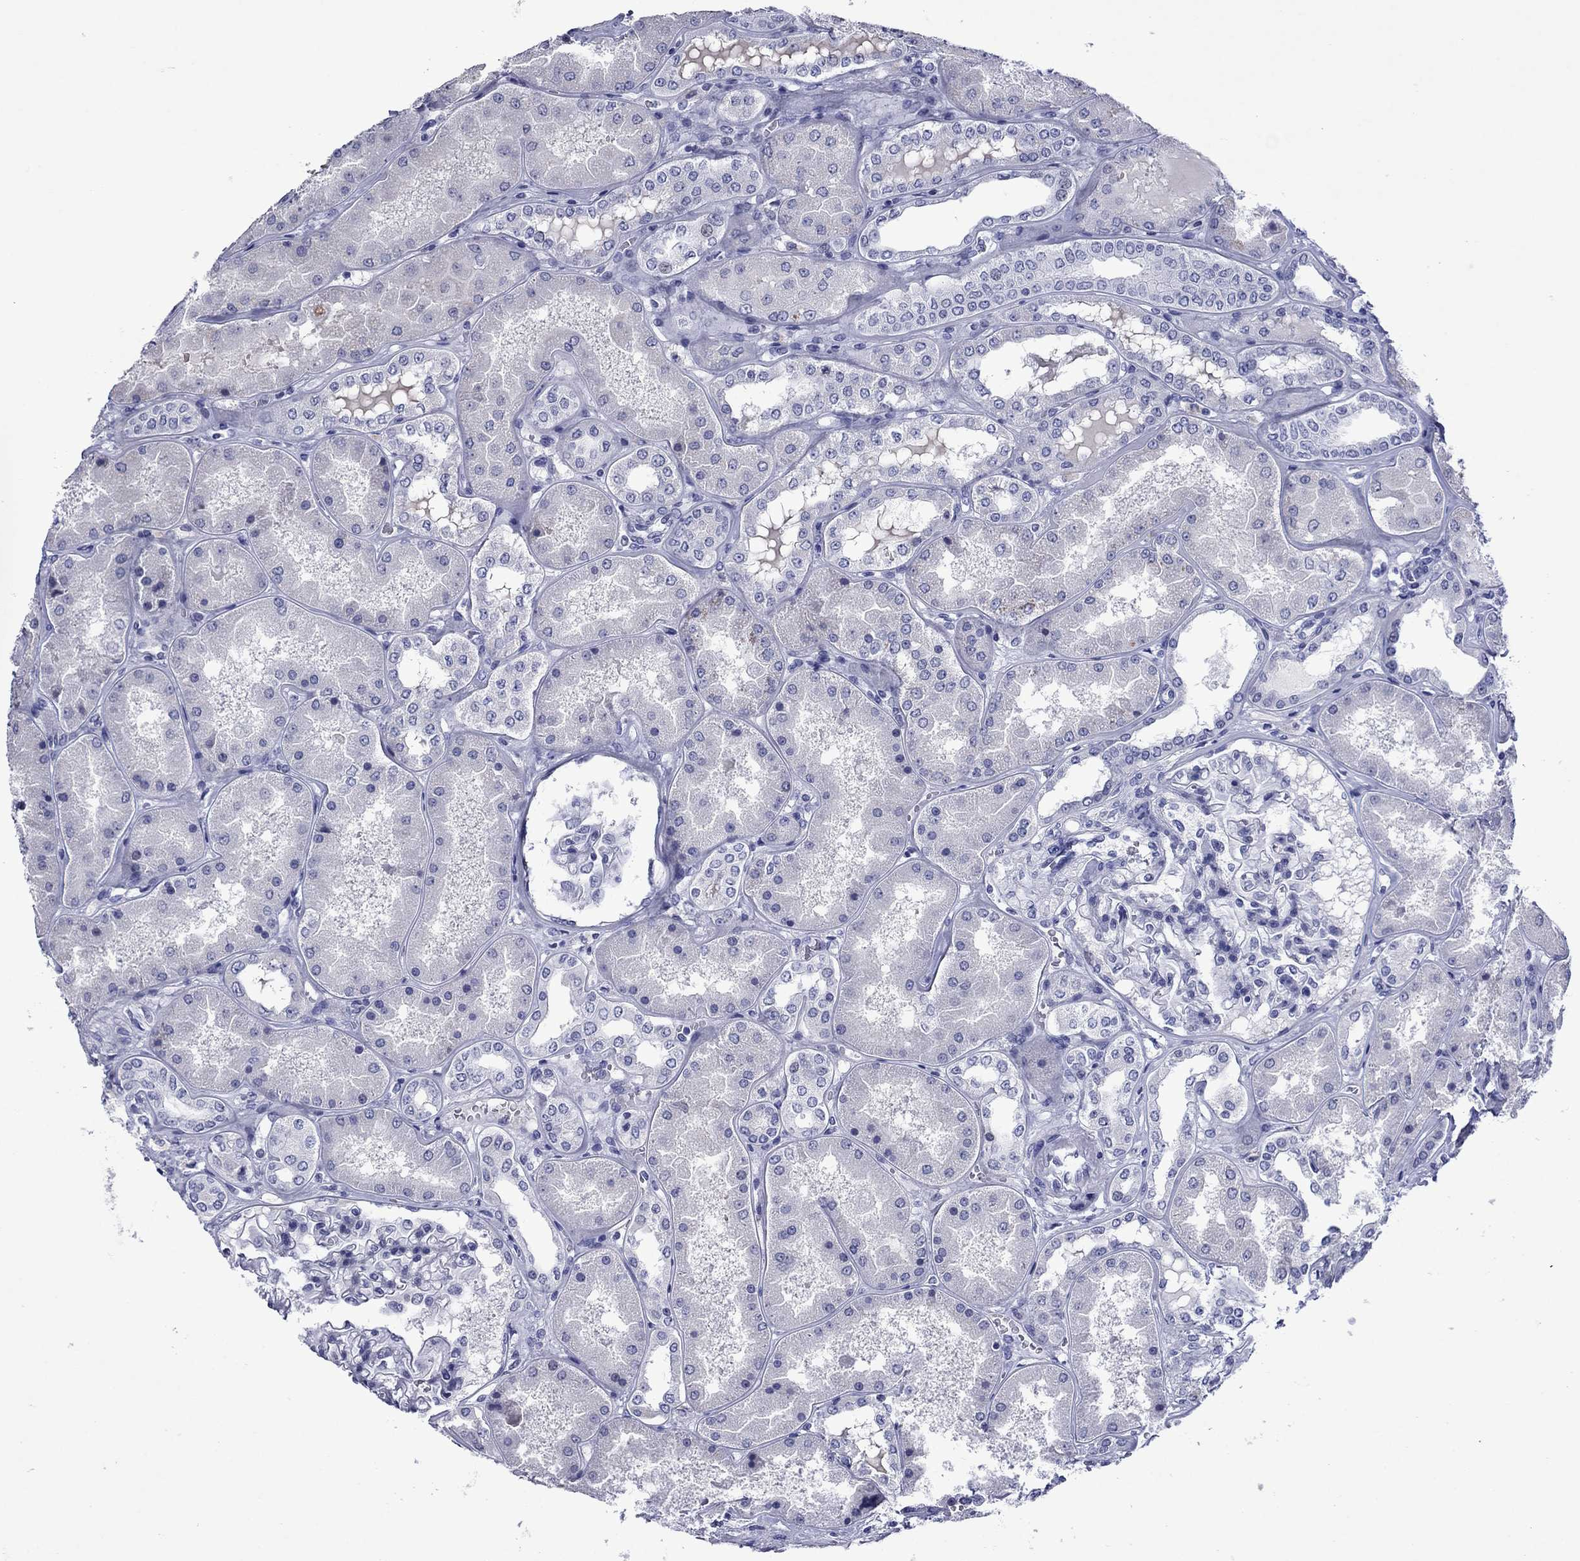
{"staining": {"intensity": "negative", "quantity": "none", "location": "none"}, "tissue": "kidney", "cell_type": "Cells in glomeruli", "image_type": "normal", "snomed": [{"axis": "morphology", "description": "Normal tissue, NOS"}, {"axis": "topography", "description": "Kidney"}], "caption": "A histopathology image of kidney stained for a protein shows no brown staining in cells in glomeruli. The staining was performed using DAB (3,3'-diaminobenzidine) to visualize the protein expression in brown, while the nuclei were stained in blue with hematoxylin (Magnification: 20x).", "gene": "PIWIL1", "patient": {"sex": "female", "age": 56}}